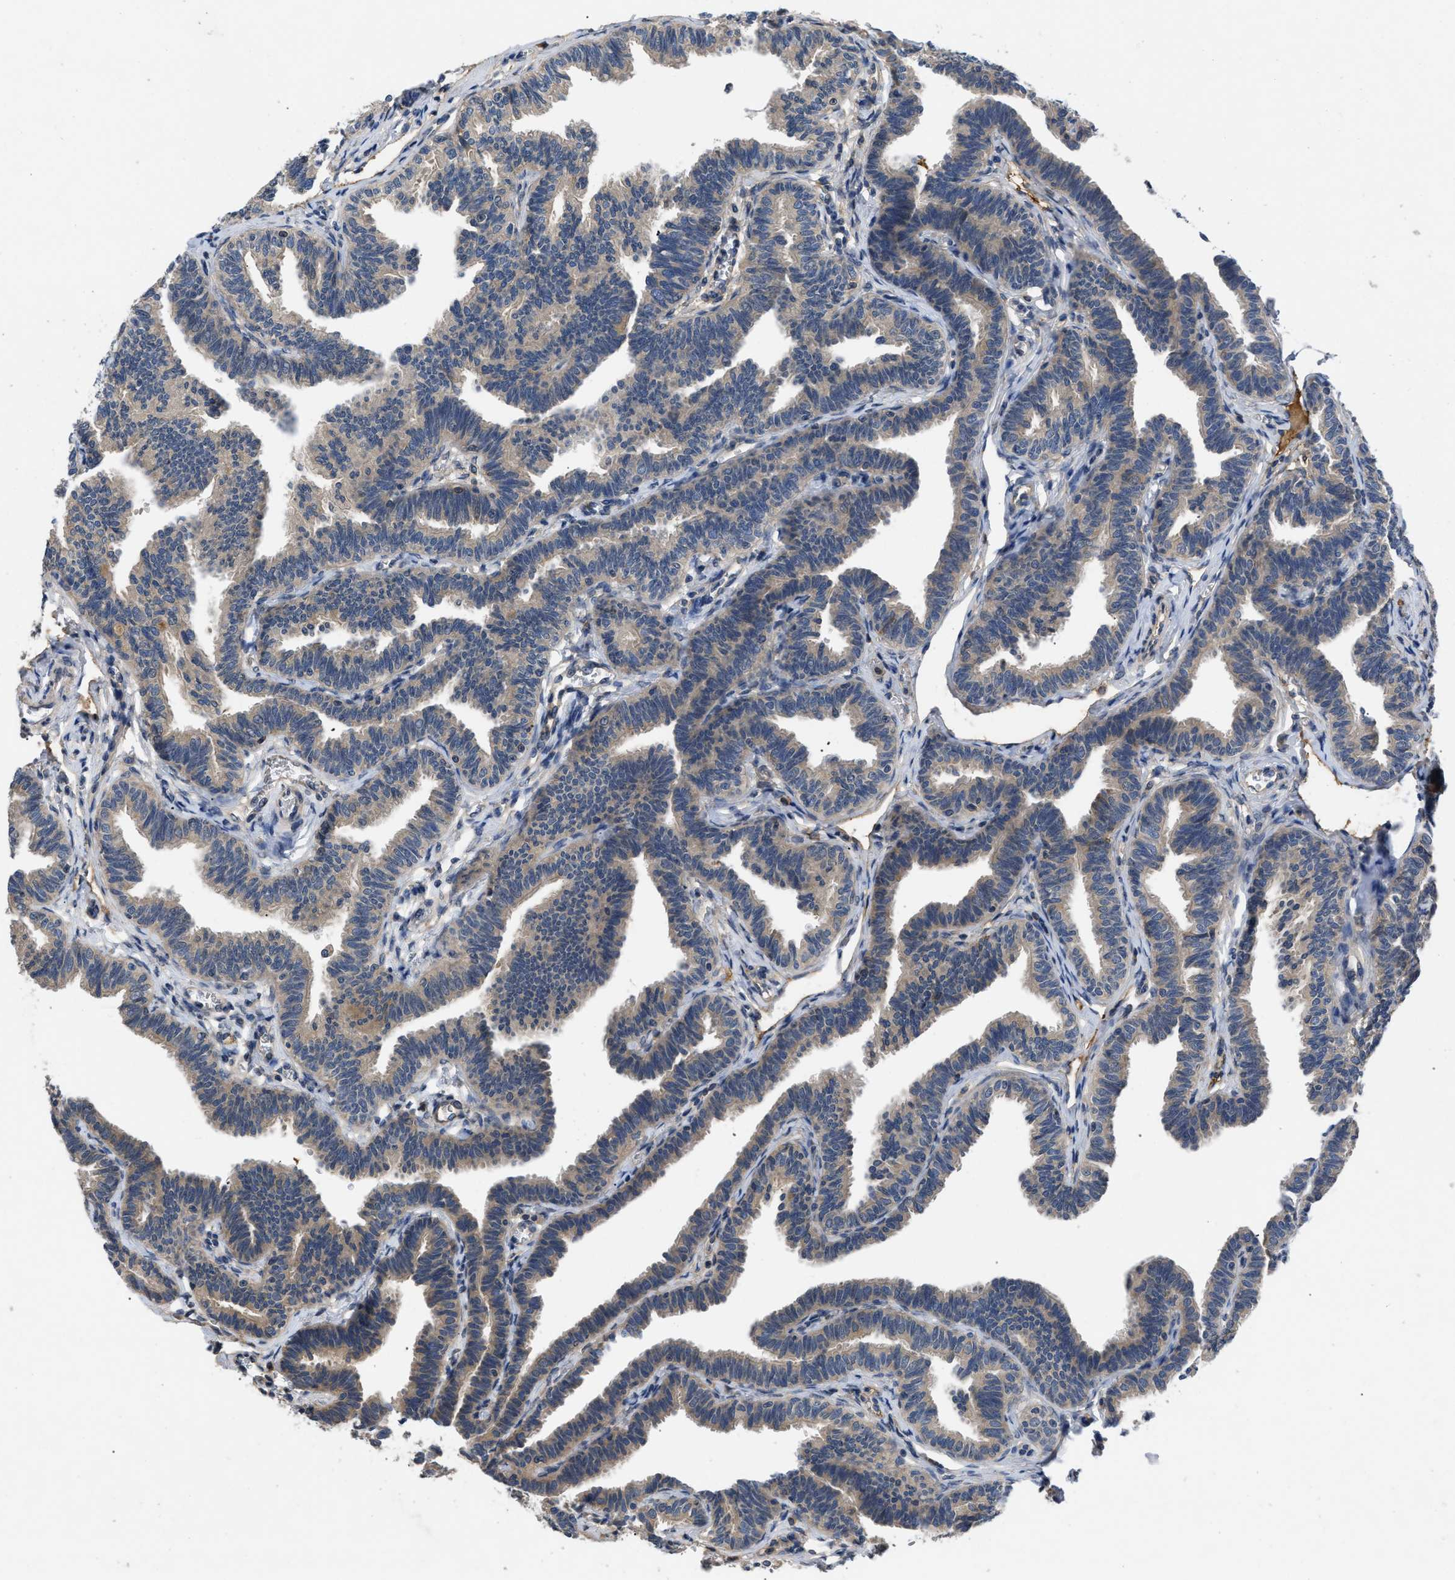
{"staining": {"intensity": "moderate", "quantity": ">75%", "location": "cytoplasmic/membranous"}, "tissue": "fallopian tube", "cell_type": "Glandular cells", "image_type": "normal", "snomed": [{"axis": "morphology", "description": "Normal tissue, NOS"}, {"axis": "topography", "description": "Fallopian tube"}, {"axis": "topography", "description": "Ovary"}], "caption": "Fallopian tube stained for a protein (brown) displays moderate cytoplasmic/membranous positive staining in about >75% of glandular cells.", "gene": "VPS4A", "patient": {"sex": "female", "age": 23}}